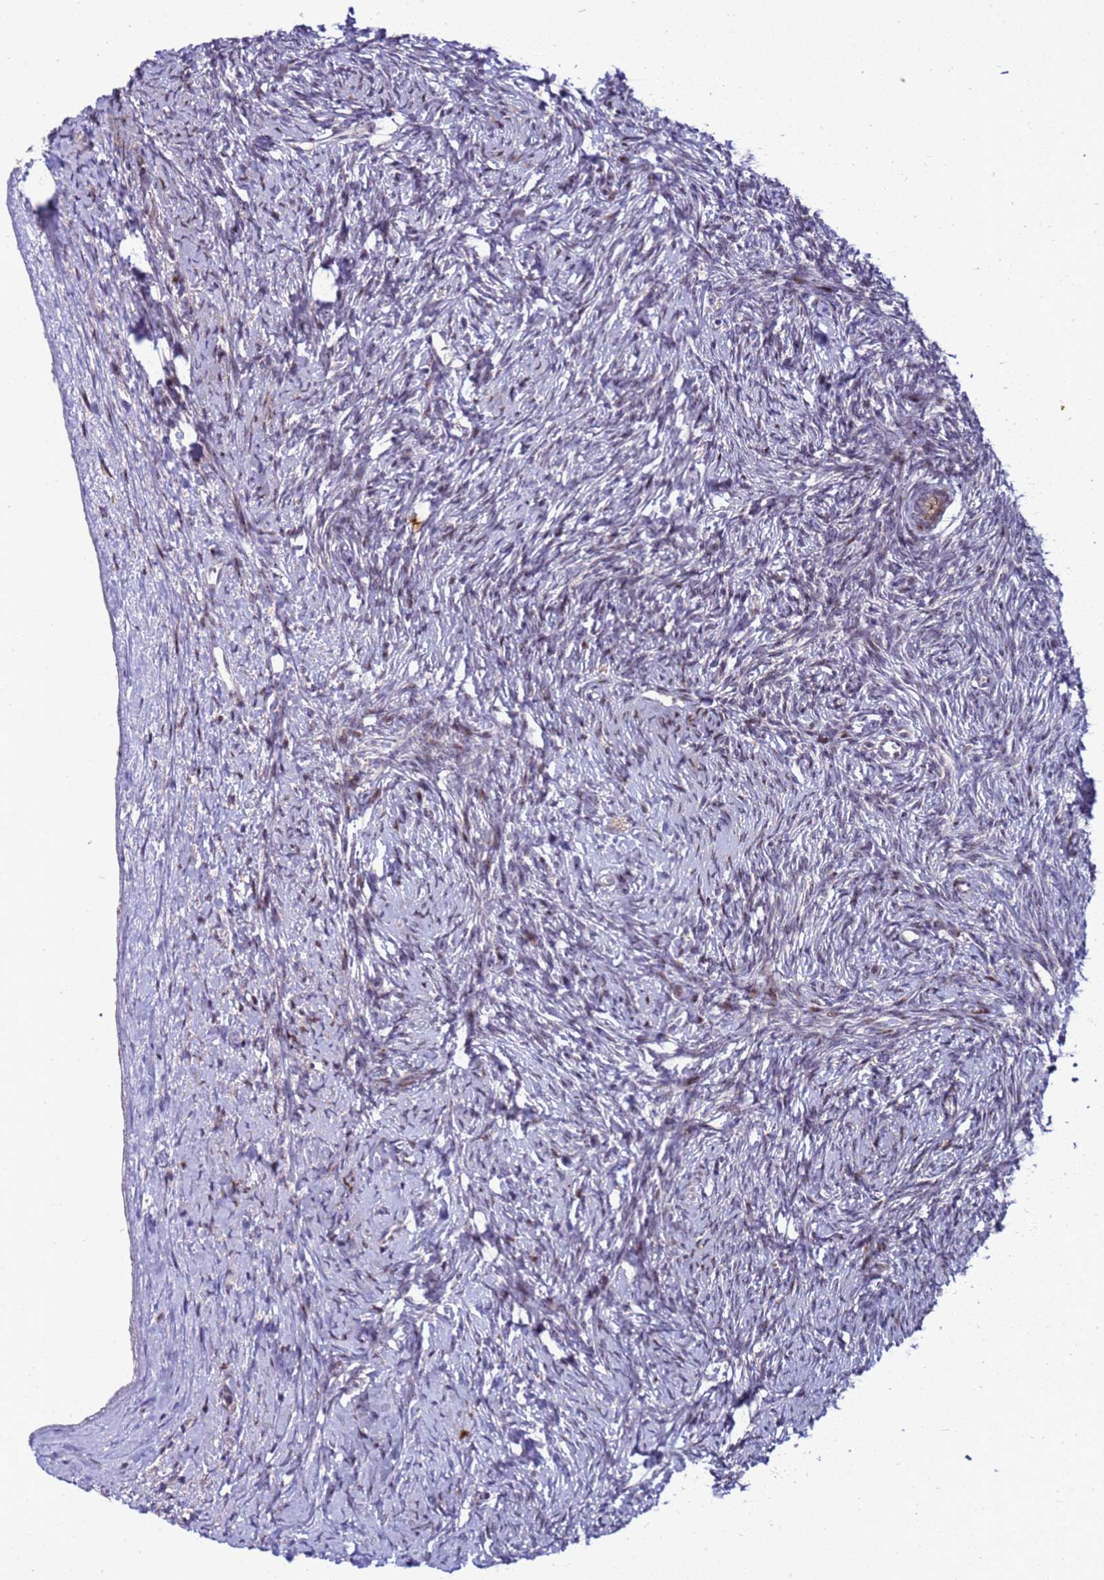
{"staining": {"intensity": "weak", "quantity": ">75%", "location": "cytoplasmic/membranous"}, "tissue": "ovary", "cell_type": "Follicle cells", "image_type": "normal", "snomed": [{"axis": "morphology", "description": "Normal tissue, NOS"}, {"axis": "morphology", "description": "Developmental malformation"}, {"axis": "topography", "description": "Ovary"}], "caption": "Human ovary stained for a protein (brown) exhibits weak cytoplasmic/membranous positive staining in approximately >75% of follicle cells.", "gene": "RSPO1", "patient": {"sex": "female", "age": 39}}